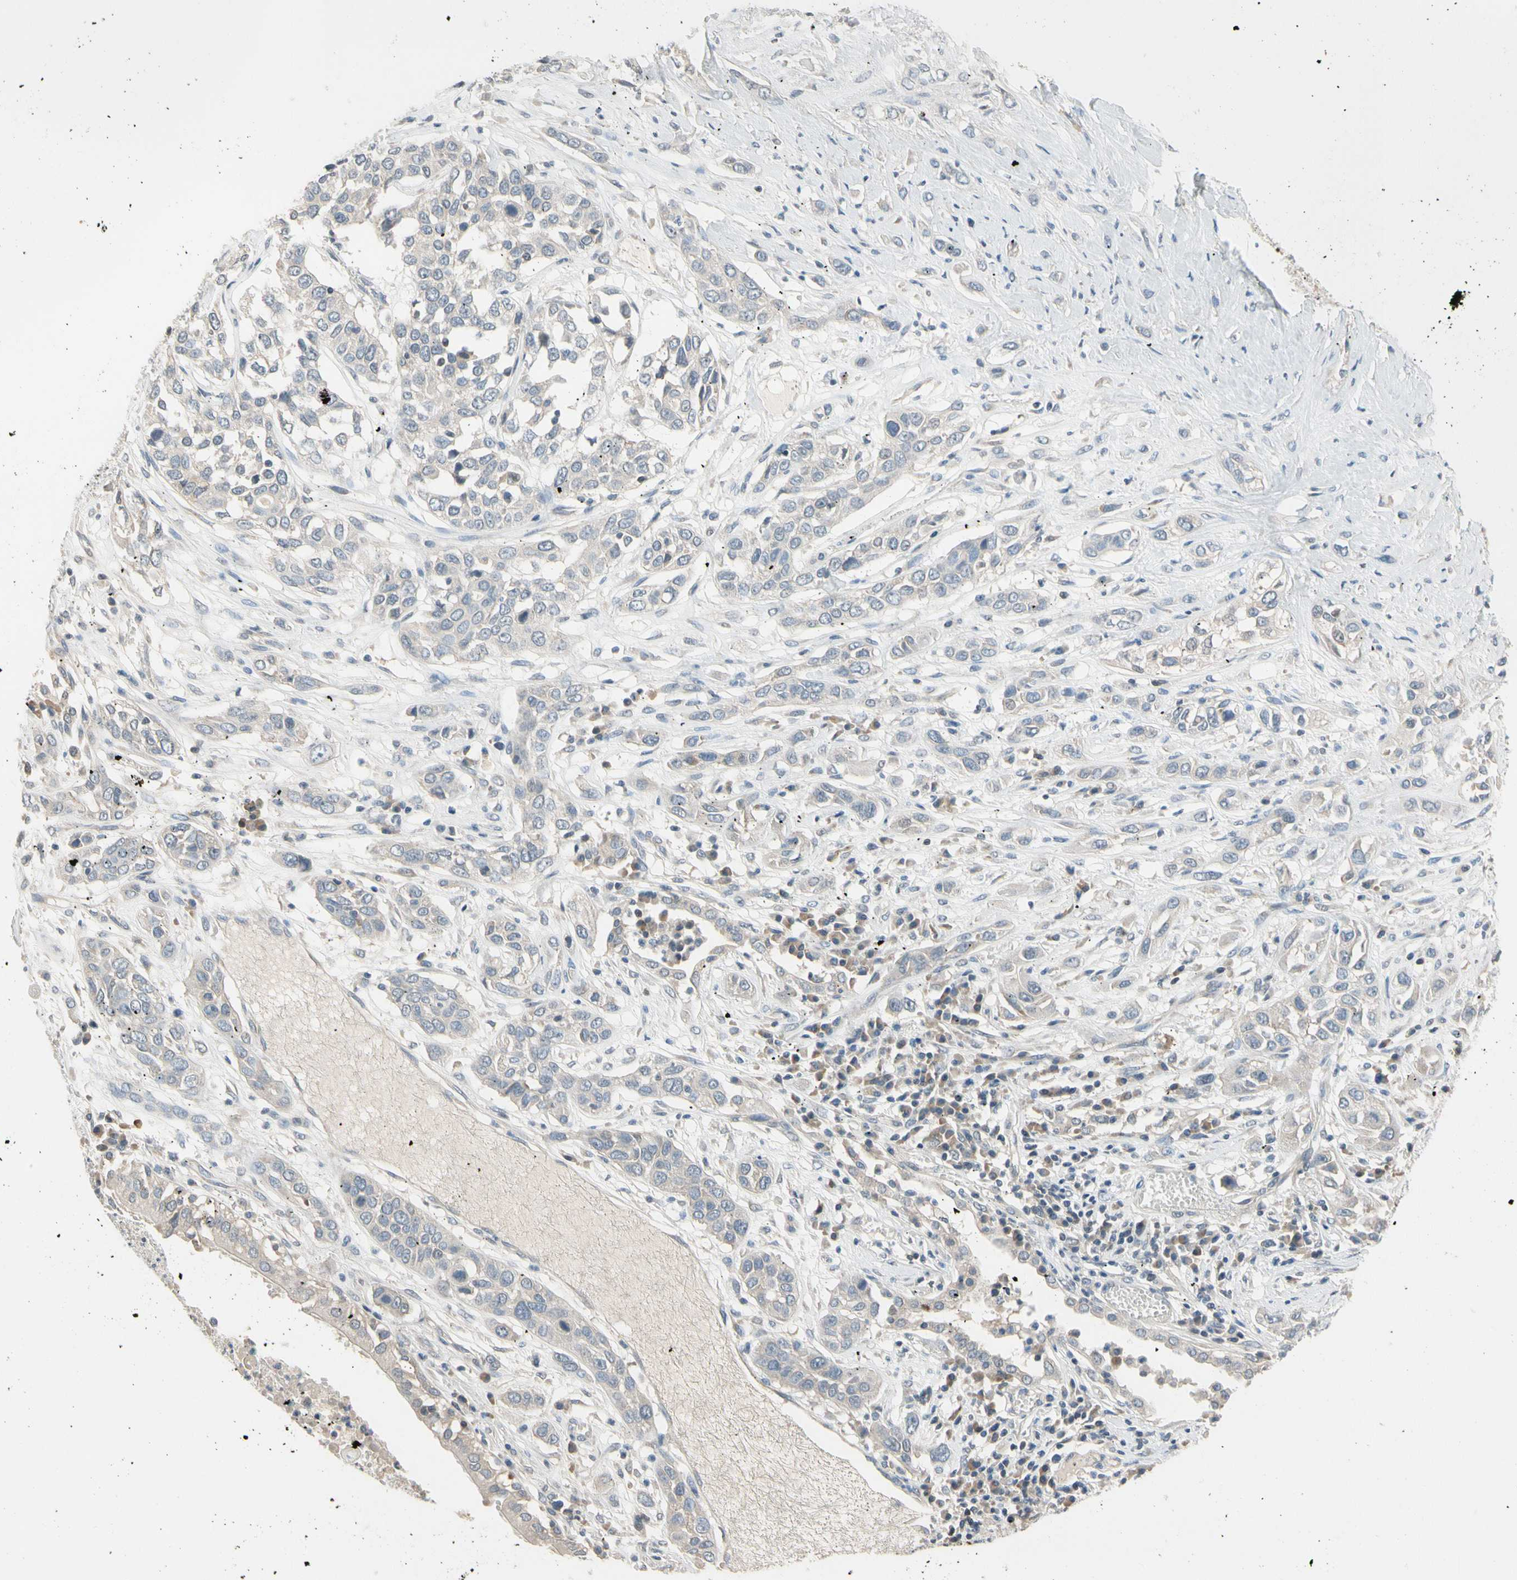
{"staining": {"intensity": "weak", "quantity": "<25%", "location": "cytoplasmic/membranous"}, "tissue": "lung cancer", "cell_type": "Tumor cells", "image_type": "cancer", "snomed": [{"axis": "morphology", "description": "Squamous cell carcinoma, NOS"}, {"axis": "topography", "description": "Lung"}], "caption": "Micrograph shows no significant protein staining in tumor cells of lung cancer.", "gene": "PIP5K1B", "patient": {"sex": "male", "age": 71}}